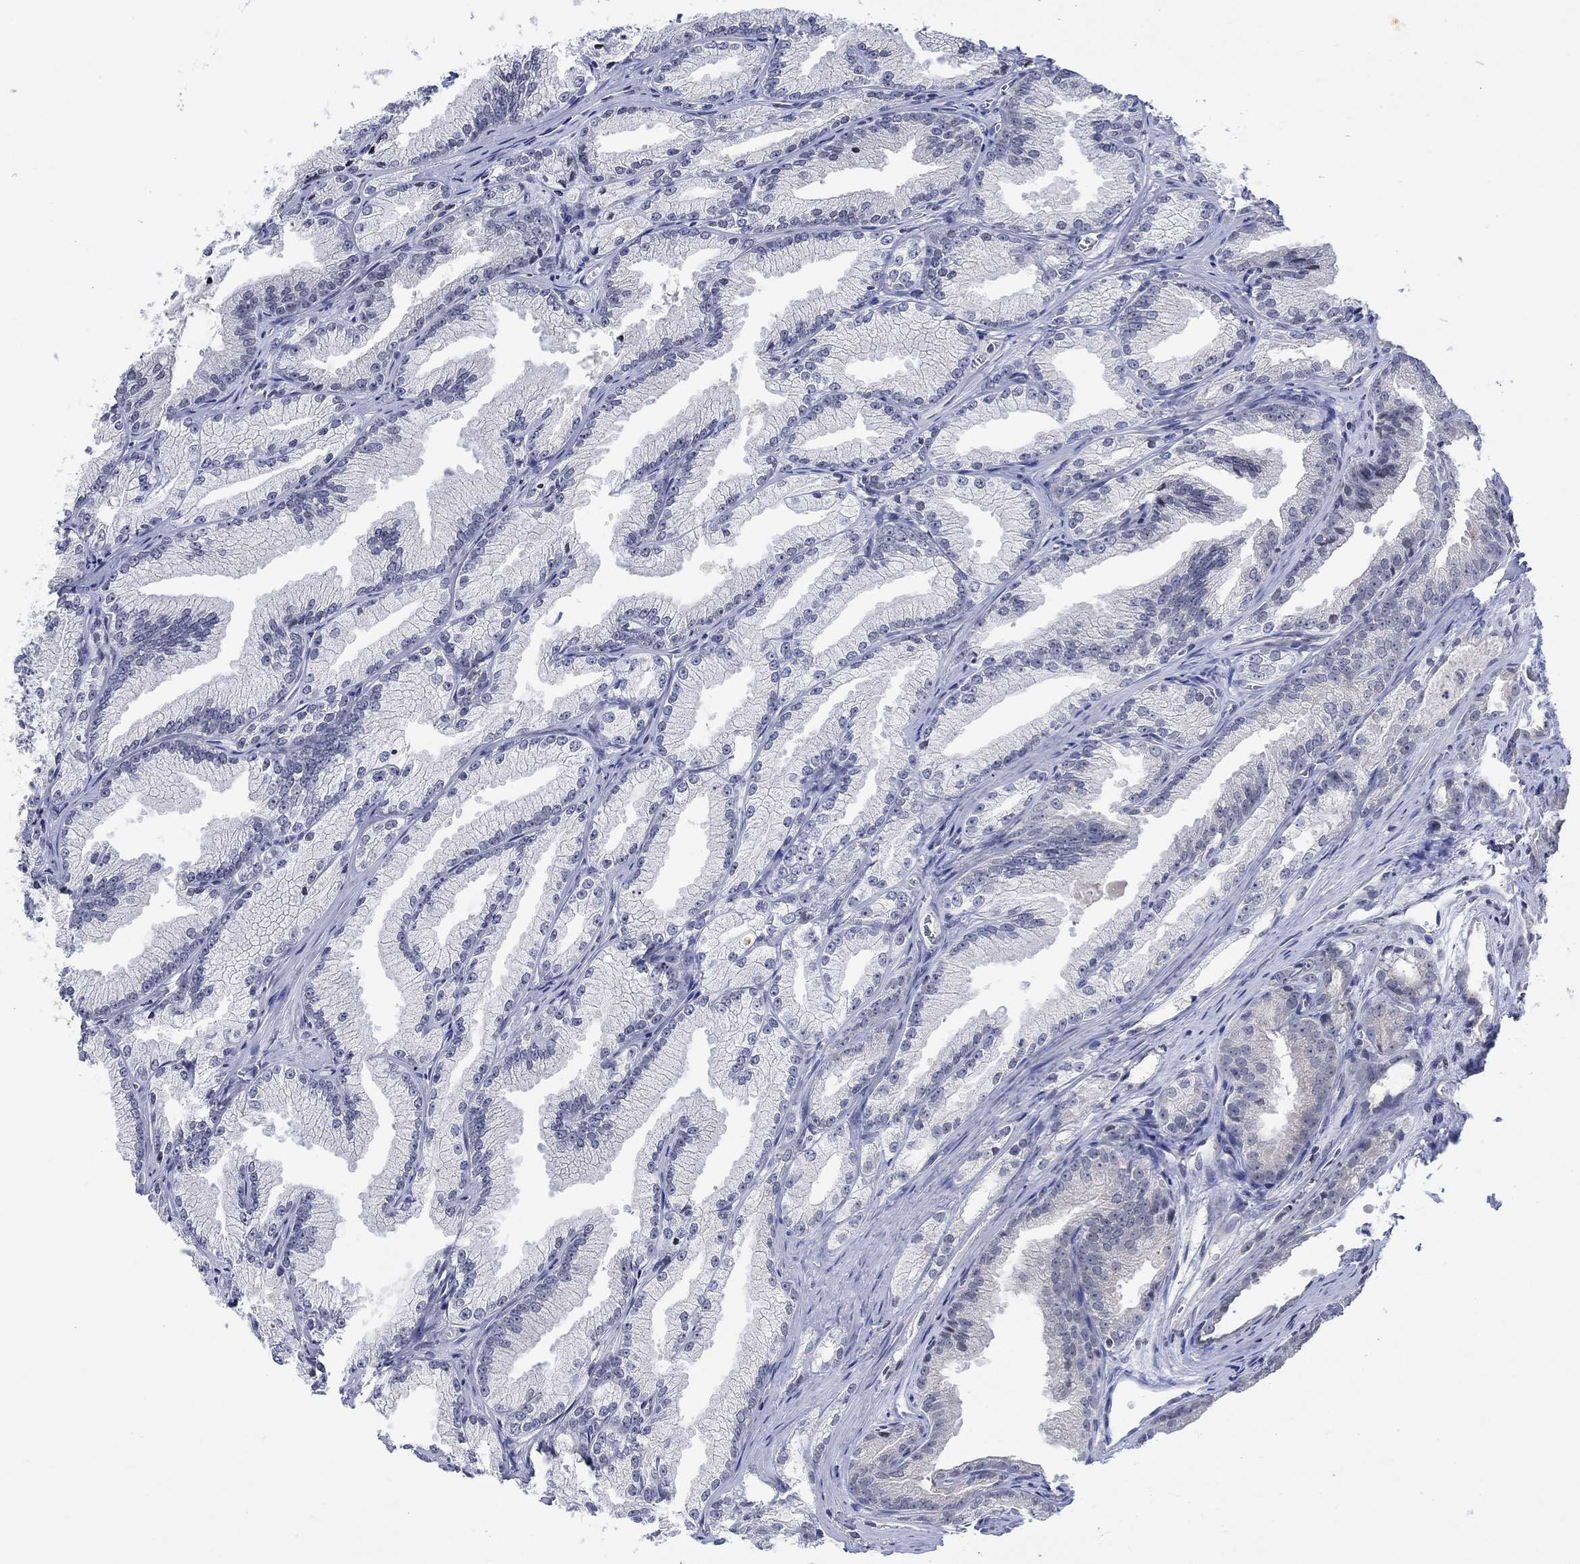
{"staining": {"intensity": "negative", "quantity": "none", "location": "none"}, "tissue": "prostate cancer", "cell_type": "Tumor cells", "image_type": "cancer", "snomed": [{"axis": "morphology", "description": "Adenocarcinoma, NOS"}, {"axis": "morphology", "description": "Adenocarcinoma, High grade"}, {"axis": "topography", "description": "Prostate"}], "caption": "Protein analysis of prostate cancer reveals no significant positivity in tumor cells. The staining is performed using DAB (3,3'-diaminobenzidine) brown chromogen with nuclei counter-stained in using hematoxylin.", "gene": "DCX", "patient": {"sex": "male", "age": 70}}